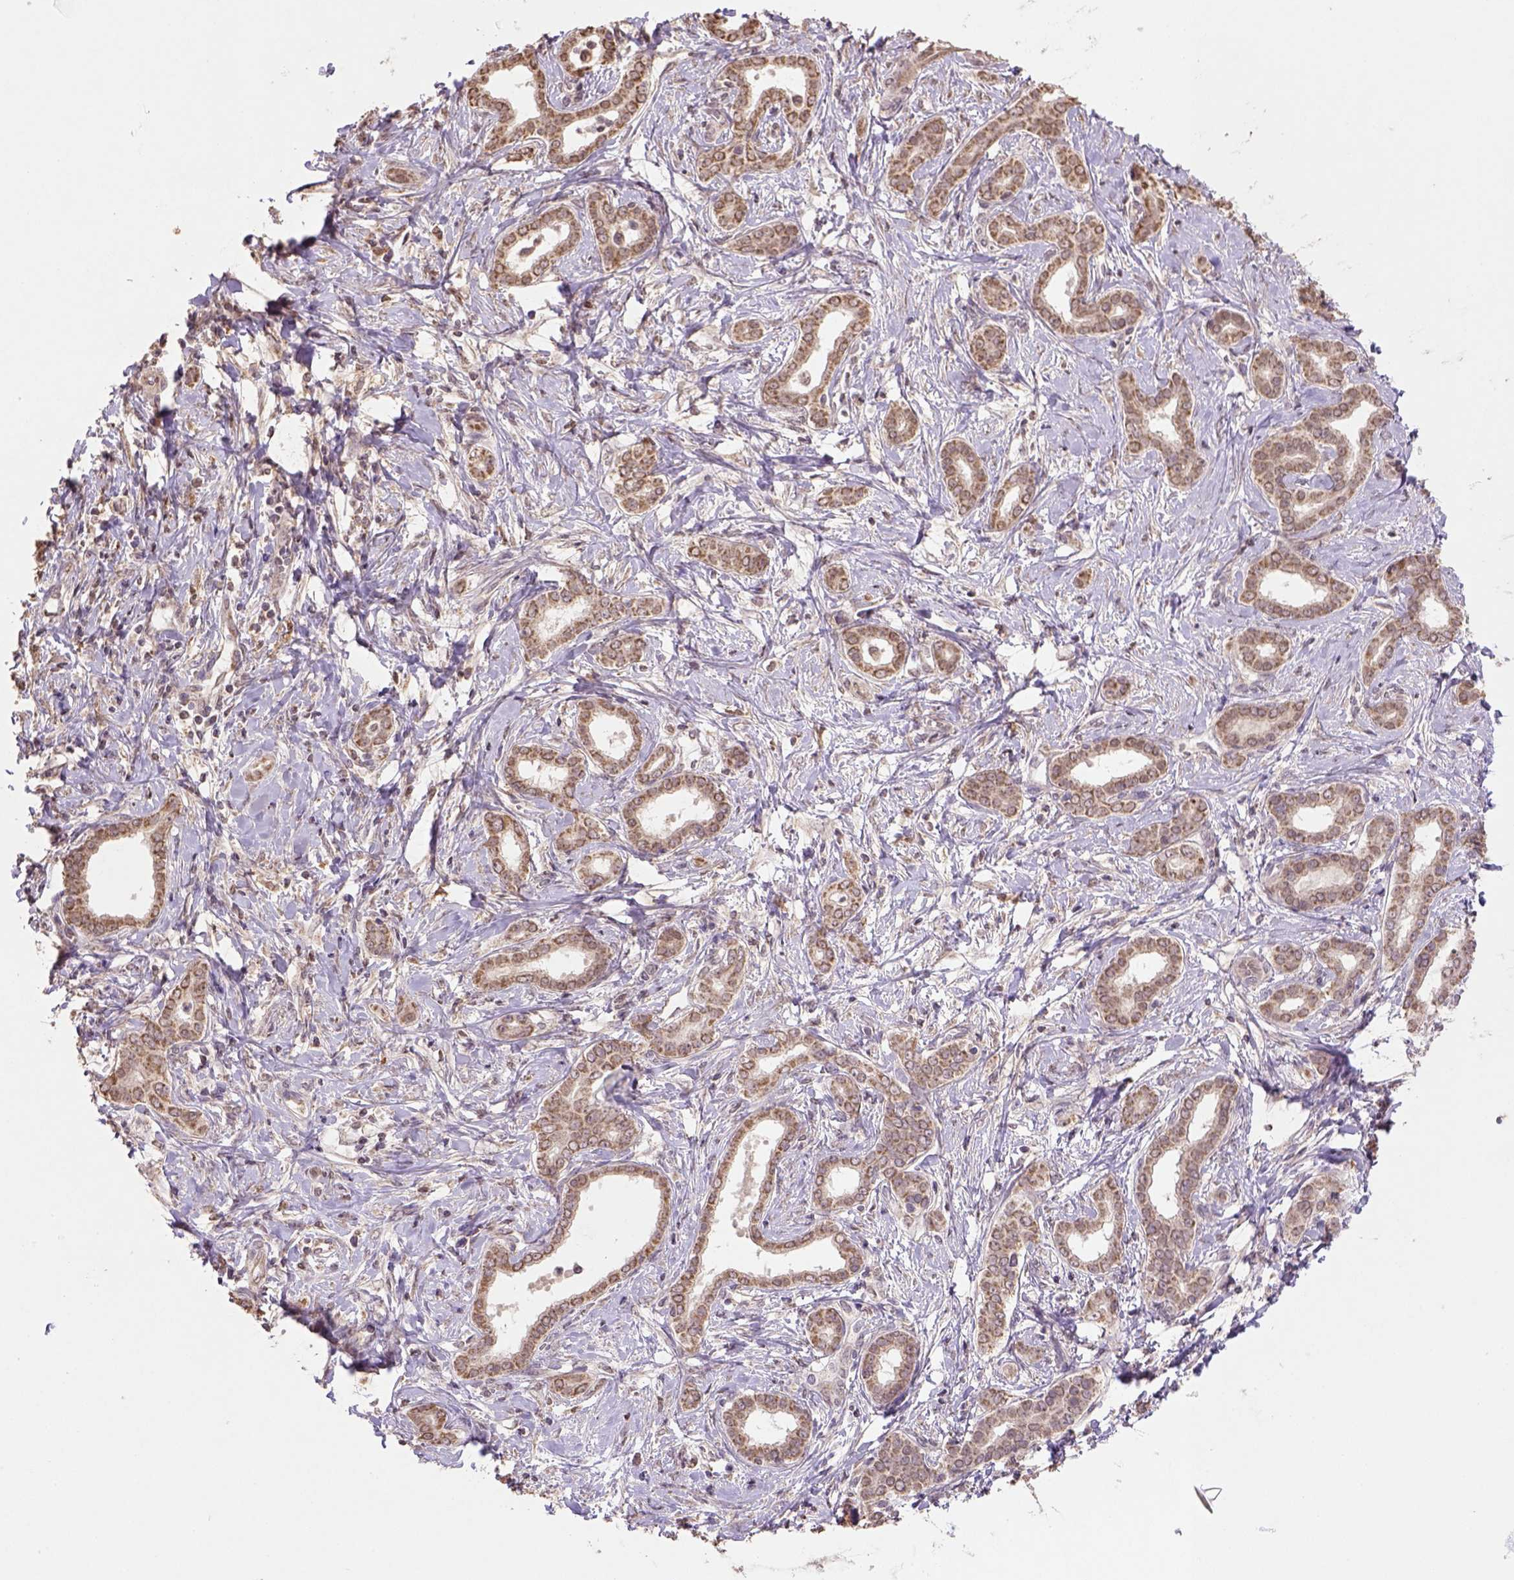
{"staining": {"intensity": "moderate", "quantity": ">75%", "location": "cytoplasmic/membranous"}, "tissue": "liver cancer", "cell_type": "Tumor cells", "image_type": "cancer", "snomed": [{"axis": "morphology", "description": "Cholangiocarcinoma"}, {"axis": "topography", "description": "Liver"}], "caption": "Moderate cytoplasmic/membranous positivity for a protein is seen in approximately >75% of tumor cells of liver cholangiocarcinoma using IHC.", "gene": "NUDT10", "patient": {"sex": "female", "age": 47}}